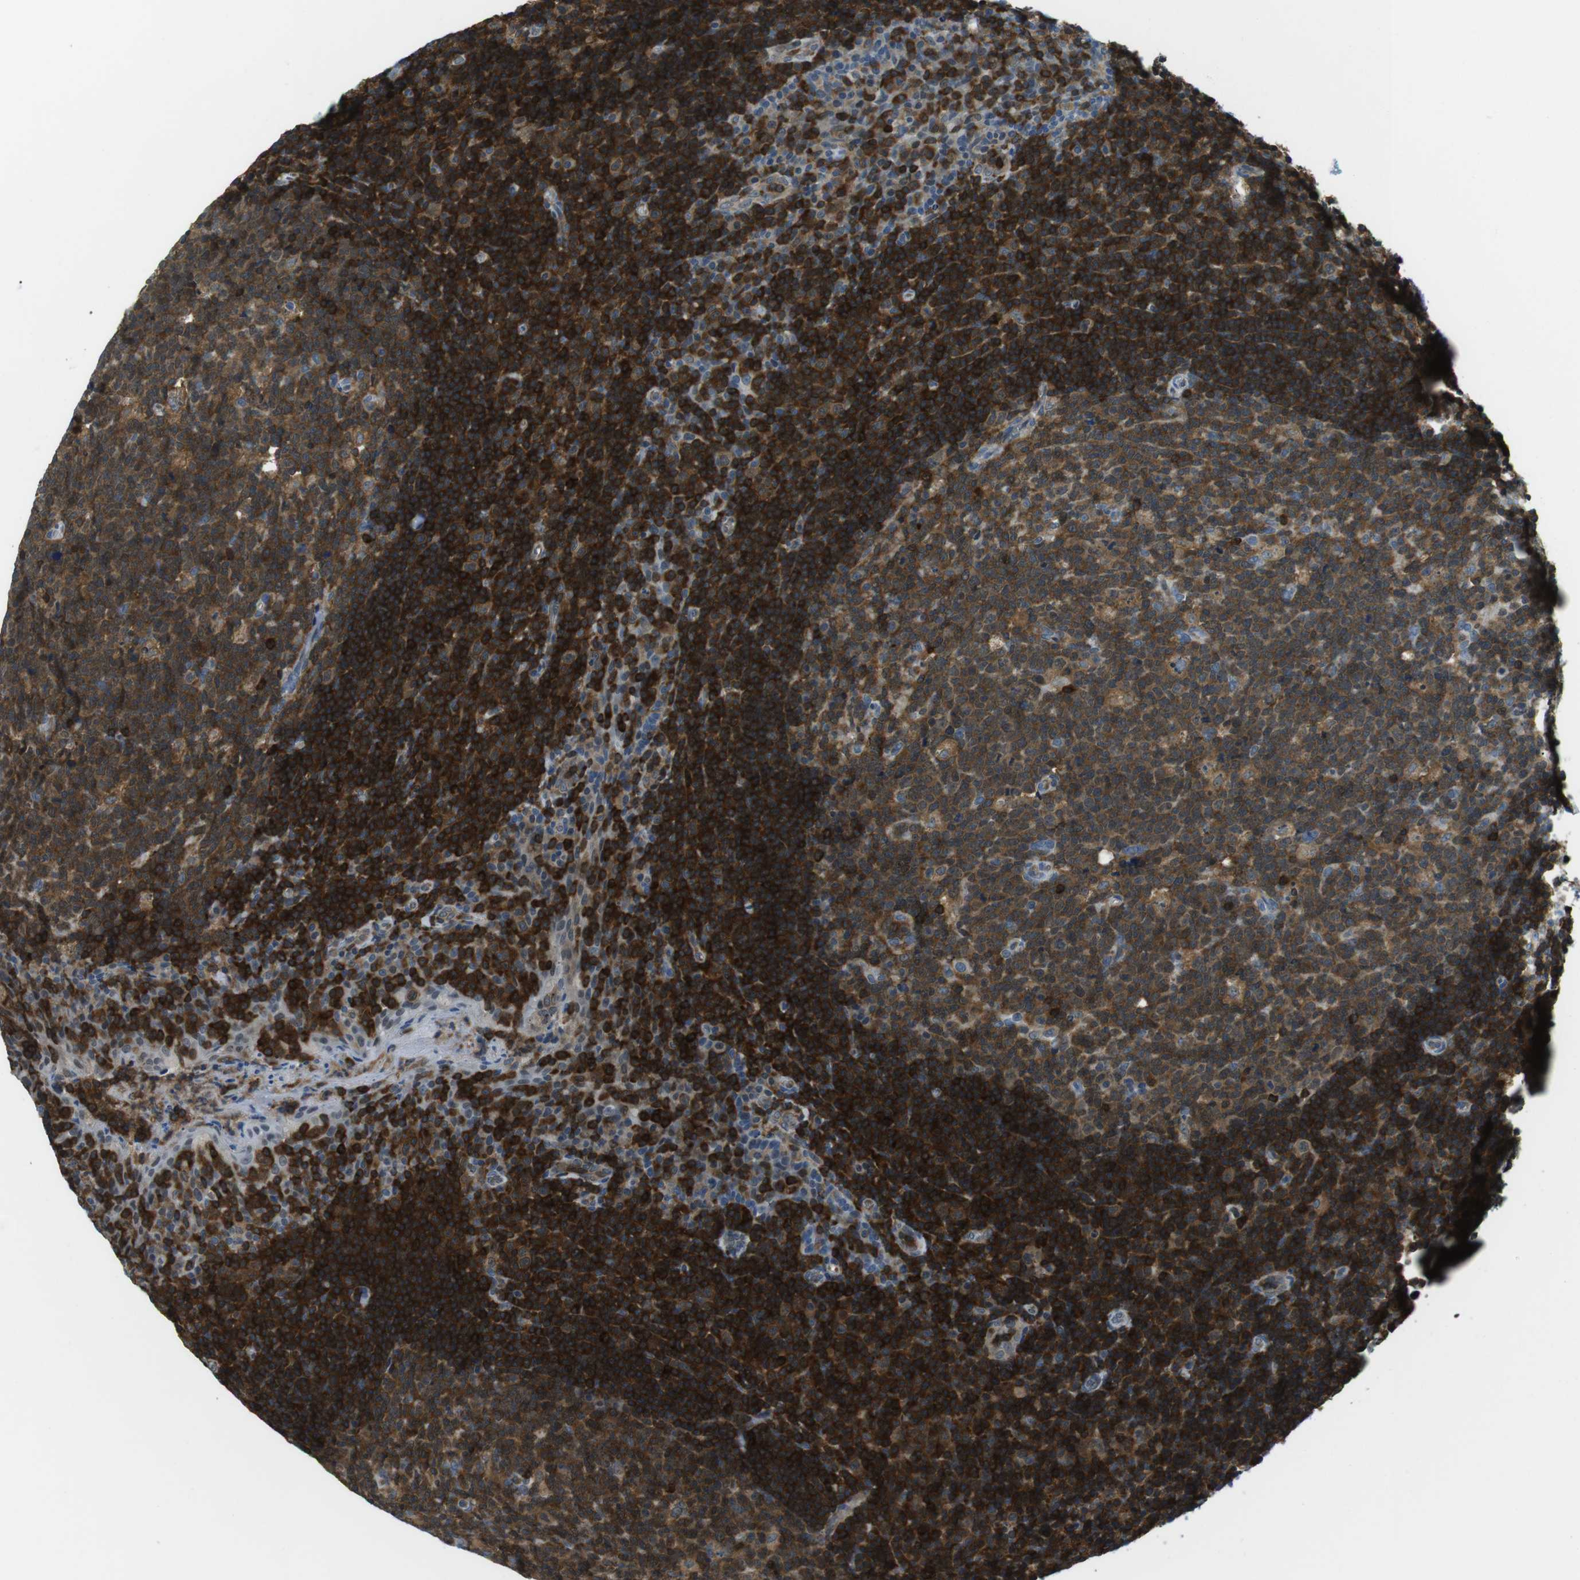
{"staining": {"intensity": "moderate", "quantity": ">75%", "location": "cytoplasmic/membranous"}, "tissue": "tonsil", "cell_type": "Germinal center cells", "image_type": "normal", "snomed": [{"axis": "morphology", "description": "Normal tissue, NOS"}, {"axis": "topography", "description": "Tonsil"}], "caption": "This photomicrograph exhibits benign tonsil stained with immunohistochemistry (IHC) to label a protein in brown. The cytoplasmic/membranous of germinal center cells show moderate positivity for the protein. Nuclei are counter-stained blue.", "gene": "STK10", "patient": {"sex": "male", "age": 17}}